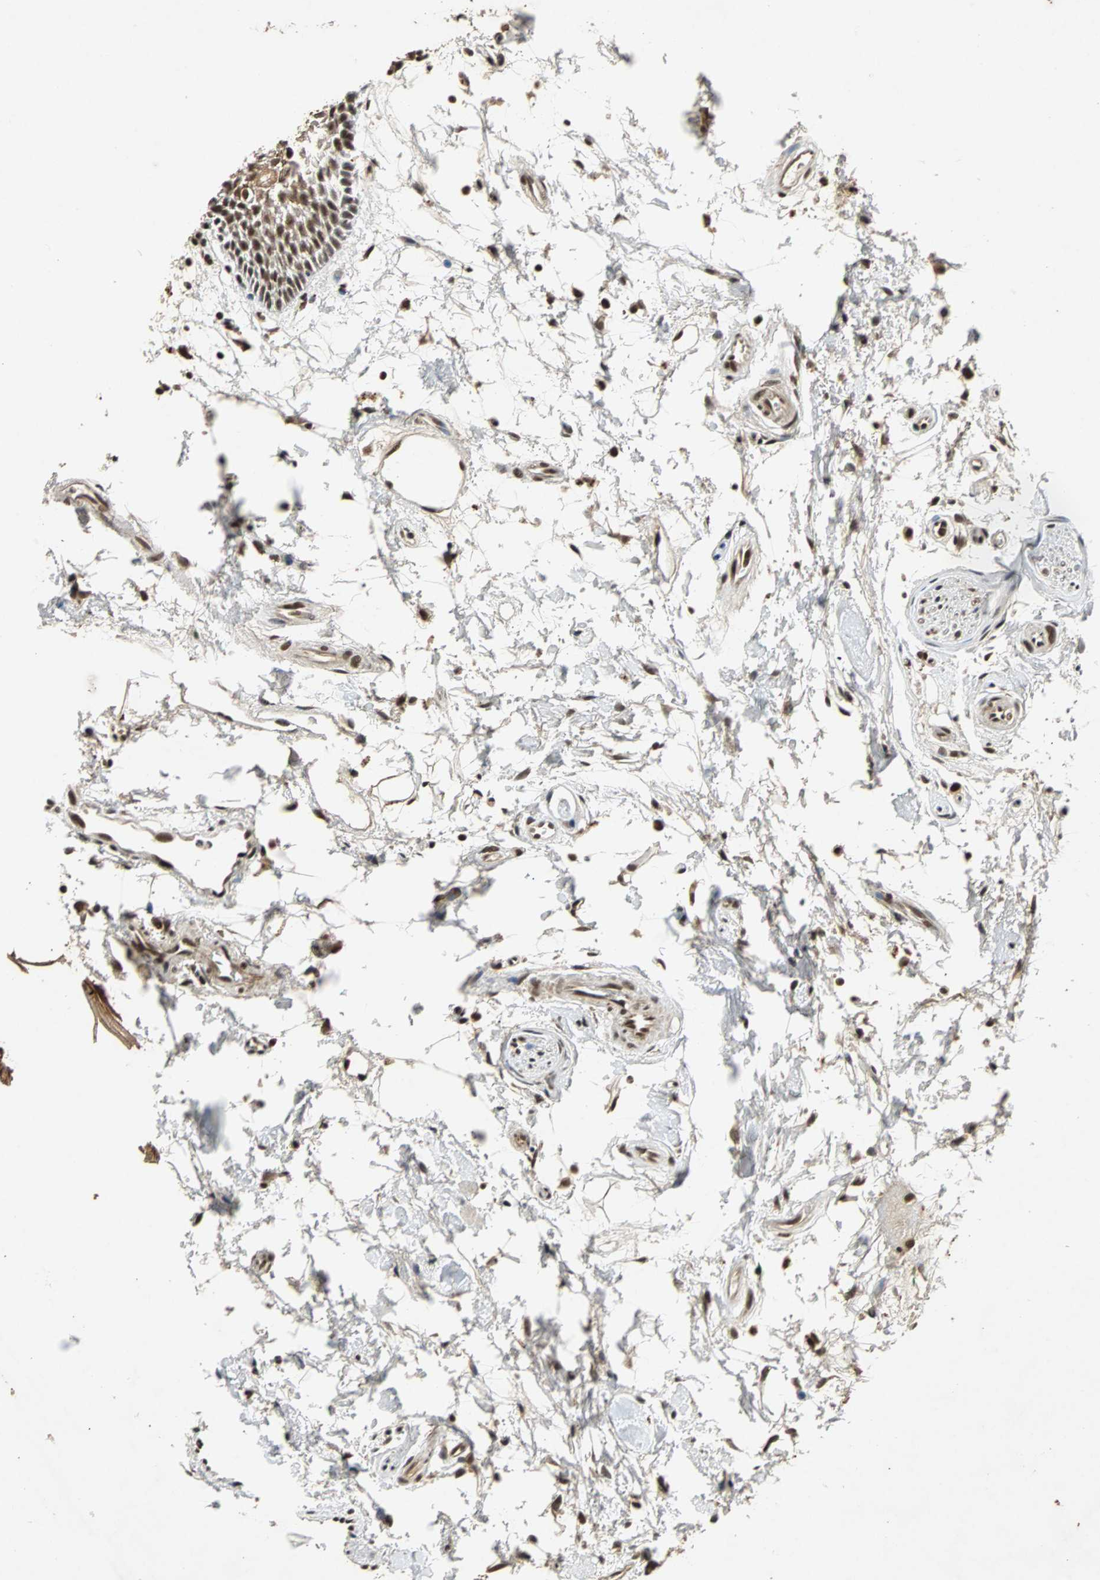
{"staining": {"intensity": "strong", "quantity": ">75%", "location": "cytoplasmic/membranous,nuclear"}, "tissue": "oral mucosa", "cell_type": "Squamous epithelial cells", "image_type": "normal", "snomed": [{"axis": "morphology", "description": "Normal tissue, NOS"}, {"axis": "topography", "description": "Skeletal muscle"}, {"axis": "topography", "description": "Oral tissue"}, {"axis": "topography", "description": "Peripheral nerve tissue"}], "caption": "High-magnification brightfield microscopy of normal oral mucosa stained with DAB (3,3'-diaminobenzidine) (brown) and counterstained with hematoxylin (blue). squamous epithelial cells exhibit strong cytoplasmic/membranous,nuclear expression is present in approximately>75% of cells.", "gene": "TAF5", "patient": {"sex": "female", "age": 84}}